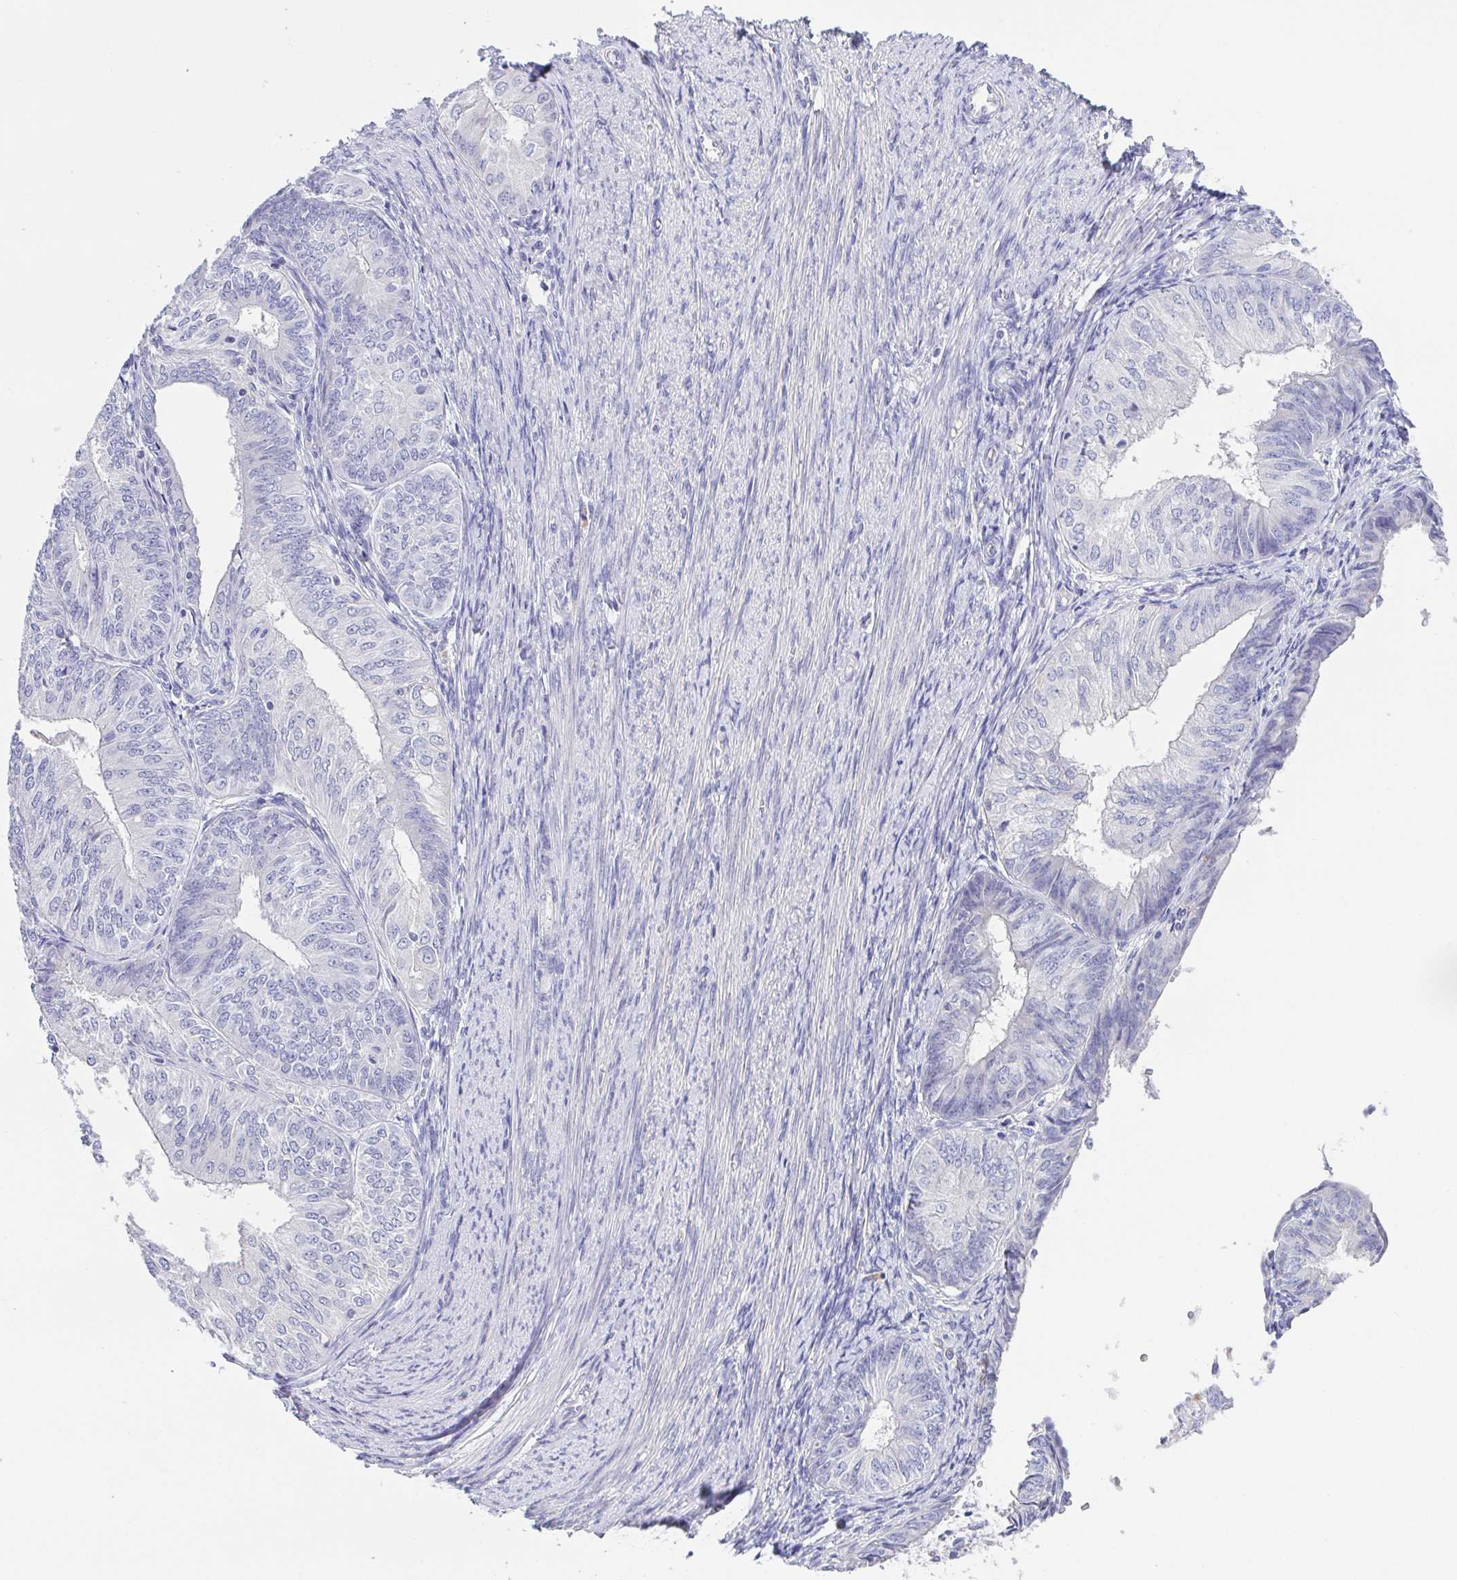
{"staining": {"intensity": "negative", "quantity": "none", "location": "none"}, "tissue": "endometrial cancer", "cell_type": "Tumor cells", "image_type": "cancer", "snomed": [{"axis": "morphology", "description": "Adenocarcinoma, NOS"}, {"axis": "topography", "description": "Endometrium"}], "caption": "Endometrial cancer stained for a protein using immunohistochemistry reveals no expression tumor cells.", "gene": "PKDREJ", "patient": {"sex": "female", "age": 58}}